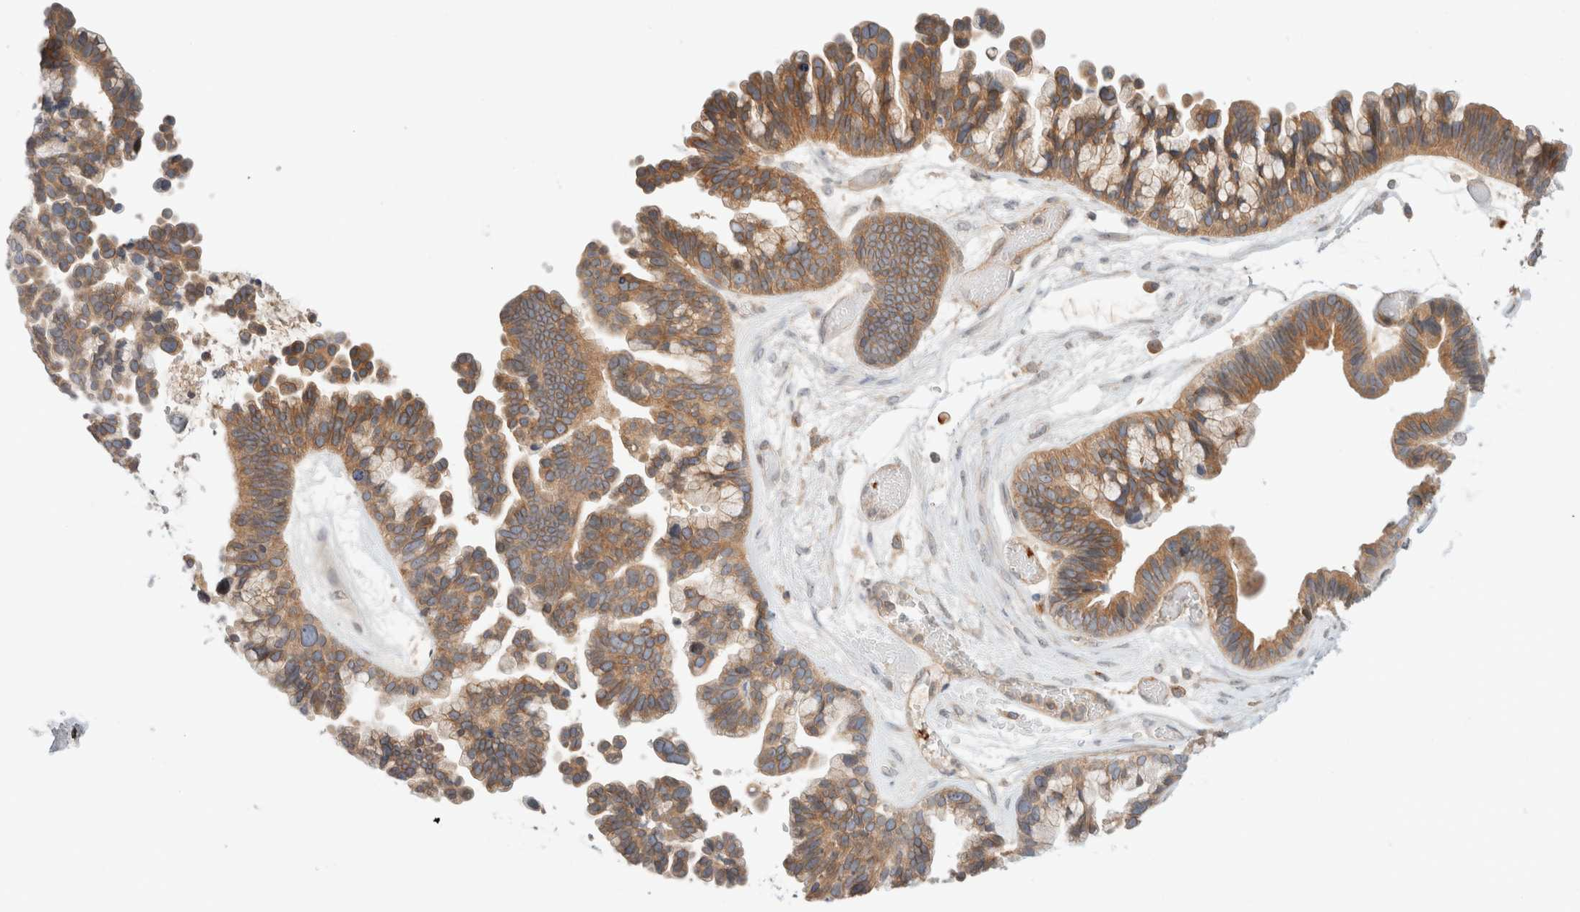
{"staining": {"intensity": "moderate", "quantity": ">75%", "location": "cytoplasmic/membranous"}, "tissue": "ovarian cancer", "cell_type": "Tumor cells", "image_type": "cancer", "snomed": [{"axis": "morphology", "description": "Cystadenocarcinoma, serous, NOS"}, {"axis": "topography", "description": "Ovary"}], "caption": "A high-resolution histopathology image shows immunohistochemistry staining of ovarian cancer (serous cystadenocarcinoma), which displays moderate cytoplasmic/membranous positivity in about >75% of tumor cells.", "gene": "MARK3", "patient": {"sex": "female", "age": 56}}